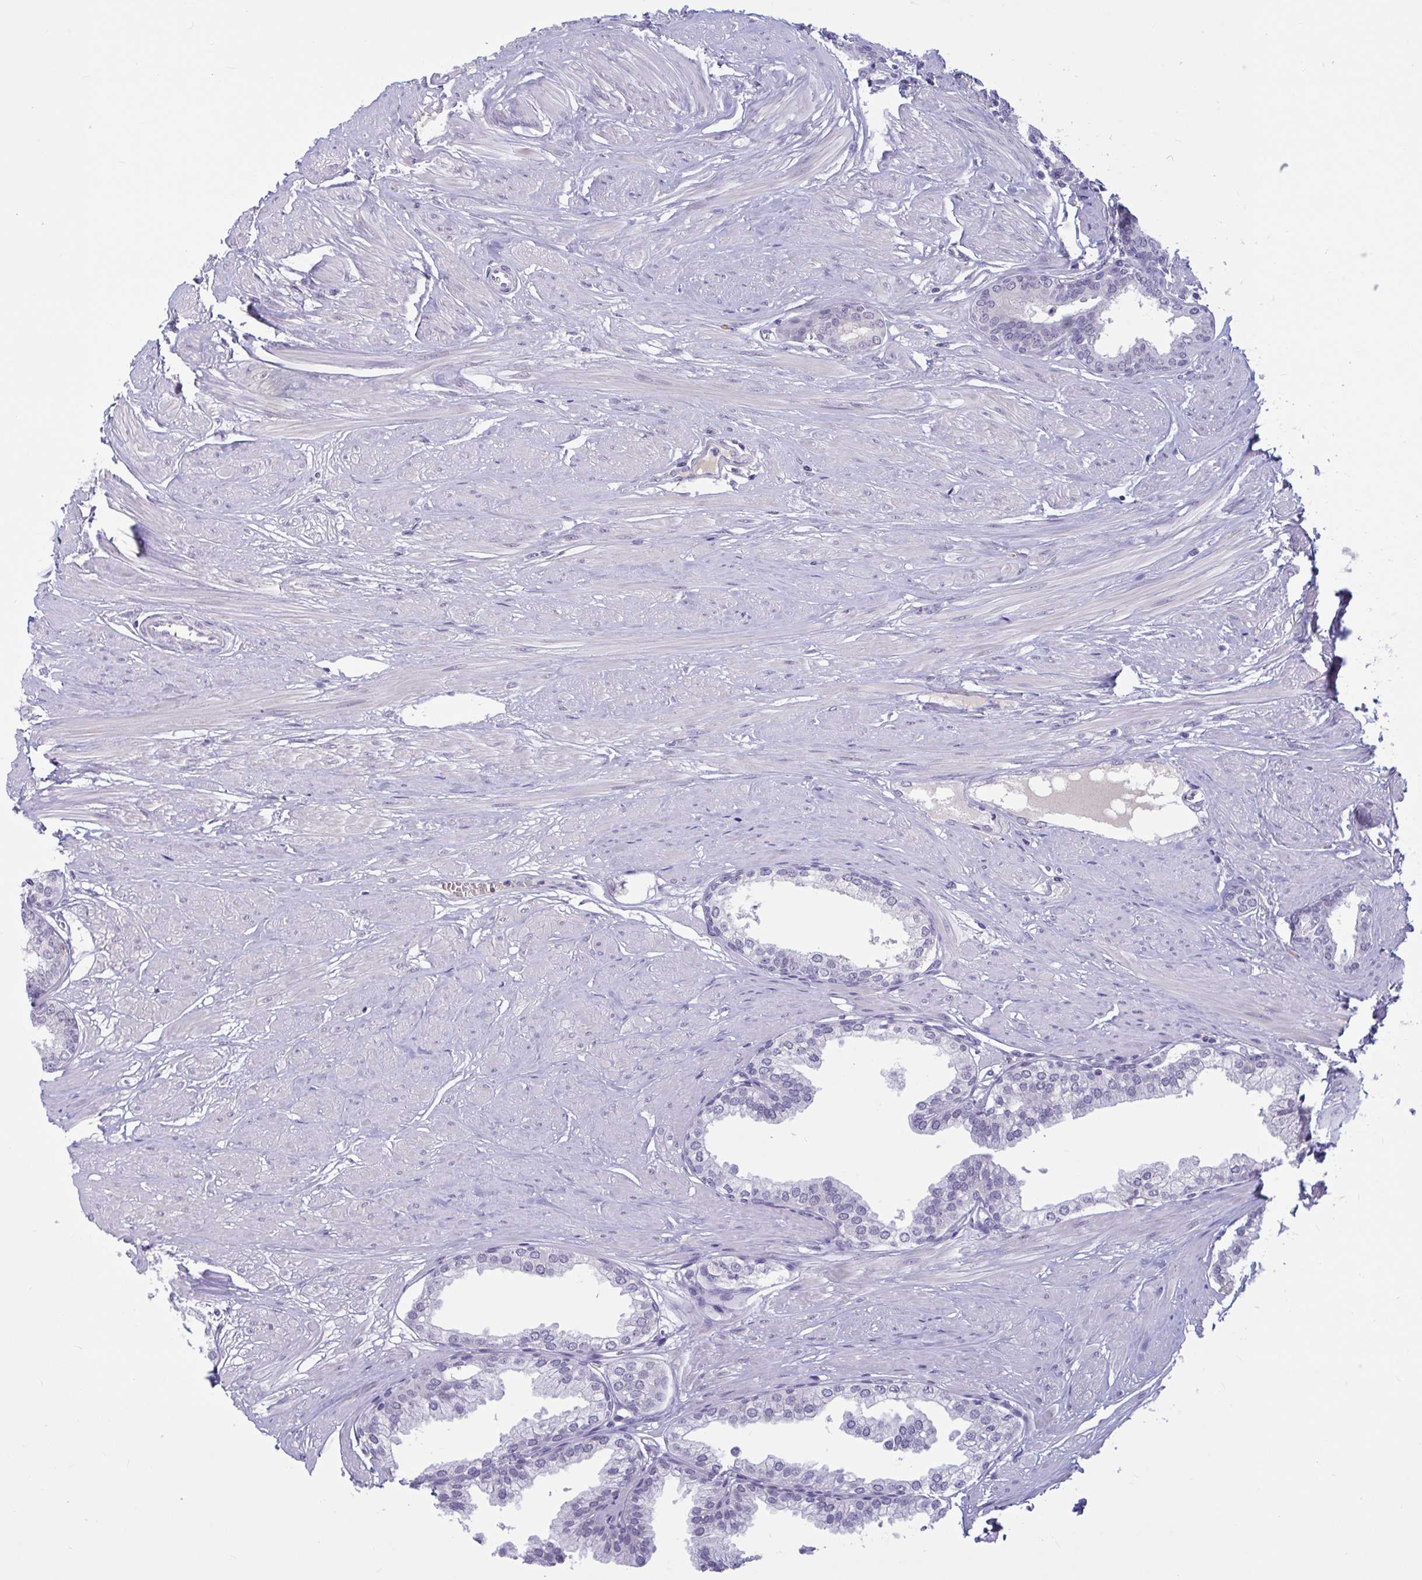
{"staining": {"intensity": "negative", "quantity": "none", "location": "none"}, "tissue": "prostate", "cell_type": "Glandular cells", "image_type": "normal", "snomed": [{"axis": "morphology", "description": "Normal tissue, NOS"}, {"axis": "topography", "description": "Prostate"}, {"axis": "topography", "description": "Peripheral nerve tissue"}], "caption": "IHC of benign human prostate demonstrates no positivity in glandular cells.", "gene": "CNGB3", "patient": {"sex": "male", "age": 55}}